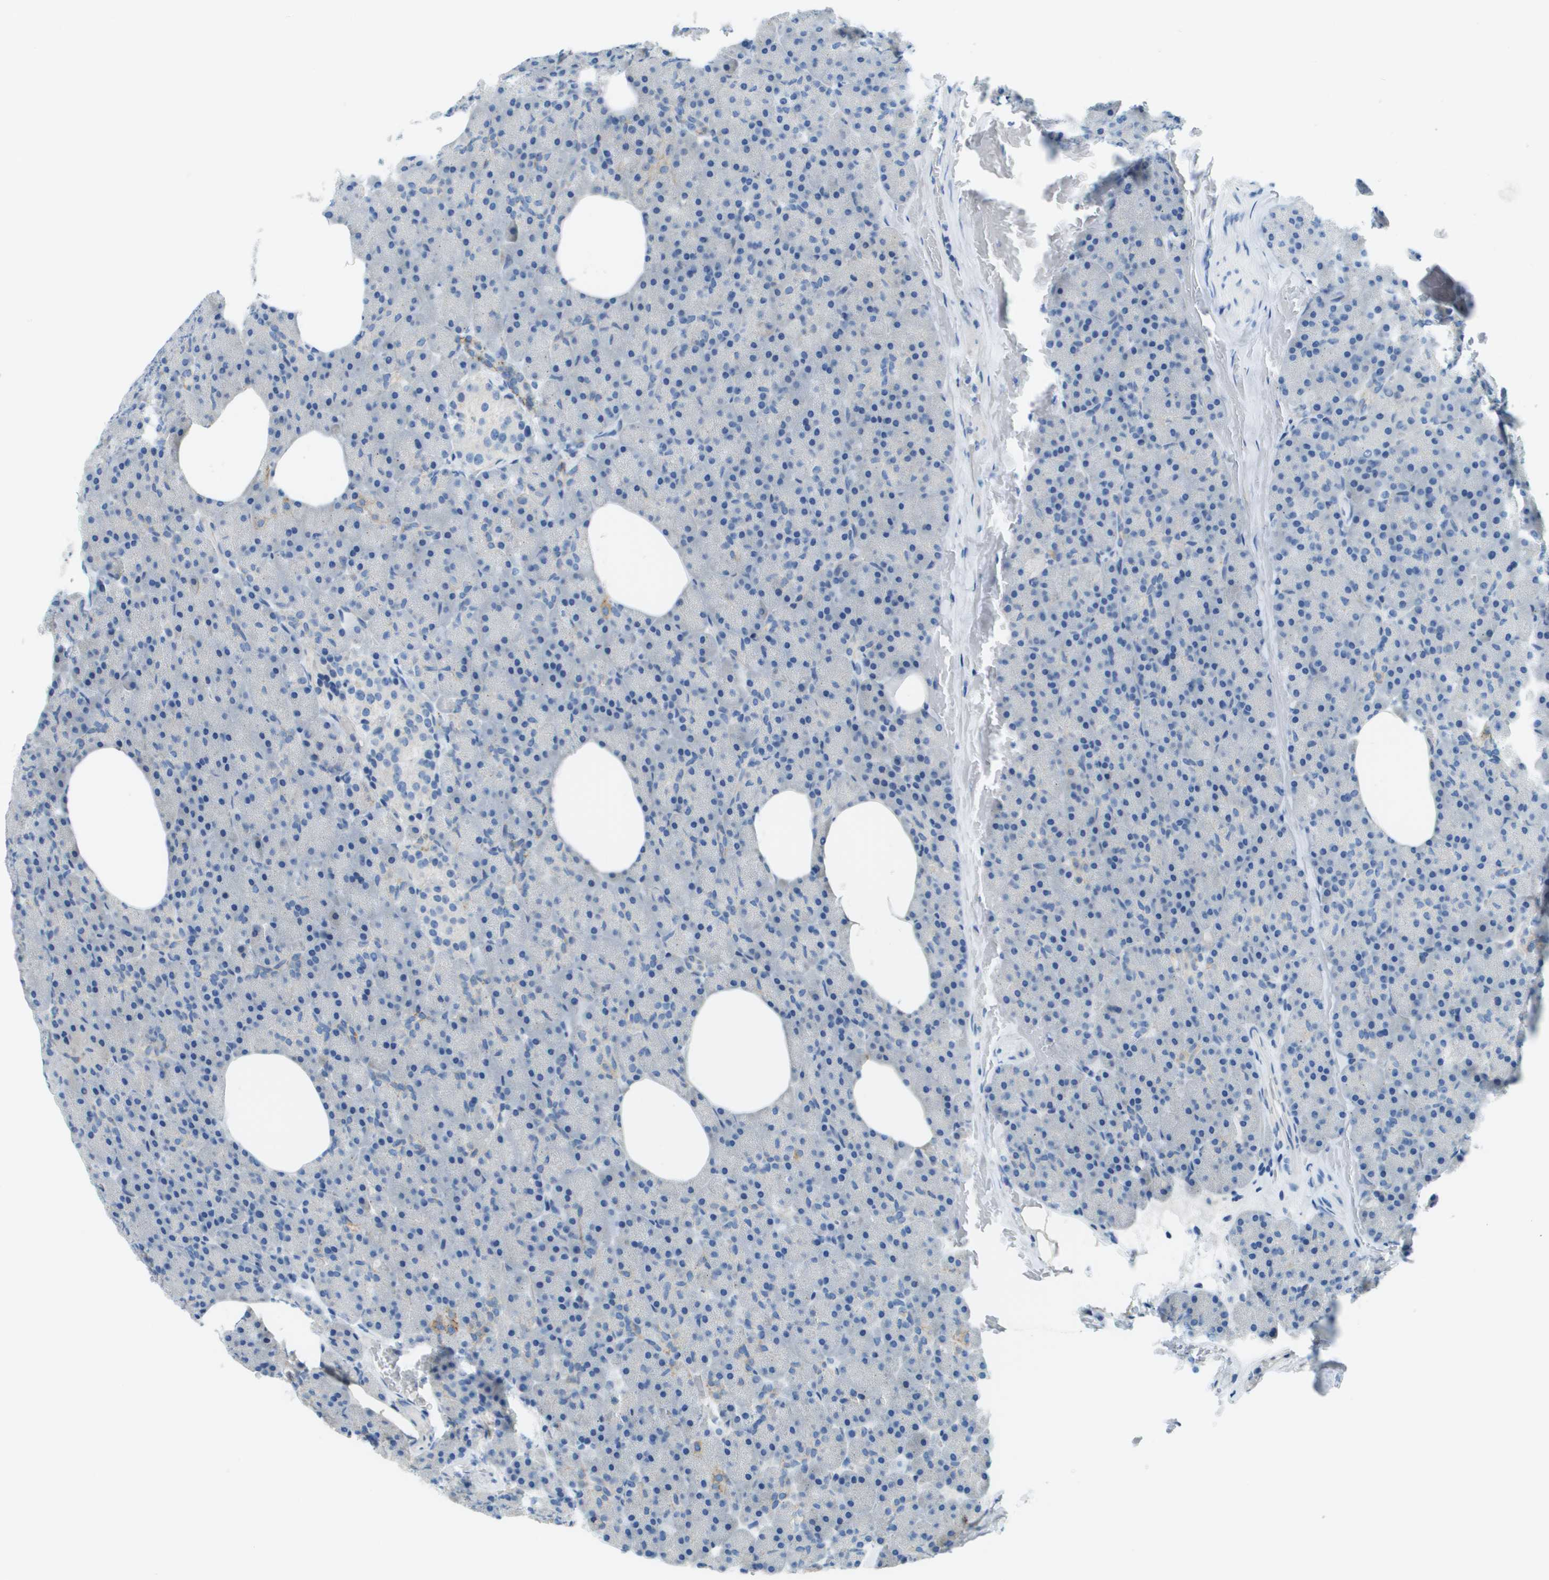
{"staining": {"intensity": "moderate", "quantity": "<25%", "location": "cytoplasmic/membranous"}, "tissue": "pancreas", "cell_type": "Exocrine glandular cells", "image_type": "normal", "snomed": [{"axis": "morphology", "description": "Normal tissue, NOS"}, {"axis": "topography", "description": "Pancreas"}], "caption": "Moderate cytoplasmic/membranous staining is present in about <25% of exocrine glandular cells in benign pancreas.", "gene": "SDC1", "patient": {"sex": "female", "age": 35}}